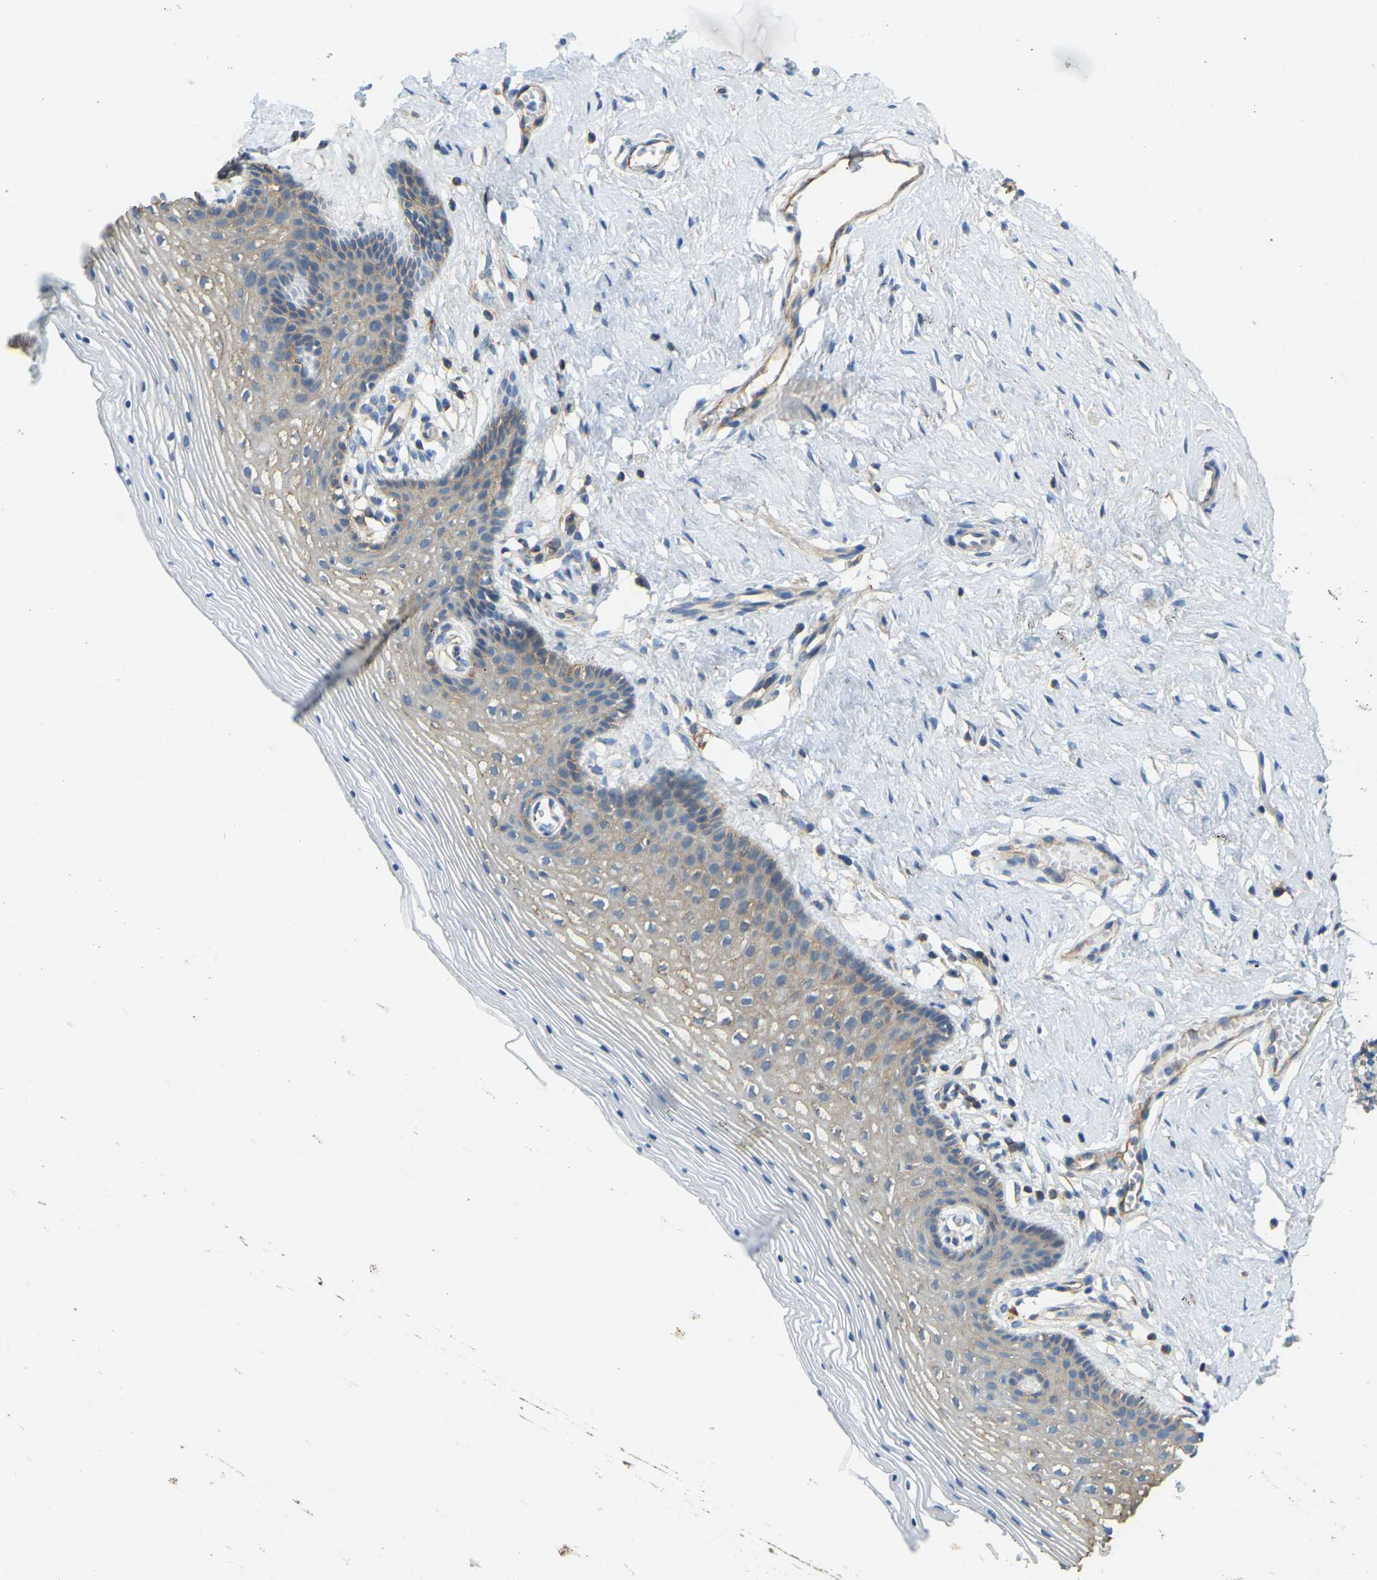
{"staining": {"intensity": "moderate", "quantity": "25%-75%", "location": "cytoplasmic/membranous"}, "tissue": "vagina", "cell_type": "Squamous epithelial cells", "image_type": "normal", "snomed": [{"axis": "morphology", "description": "Normal tissue, NOS"}, {"axis": "topography", "description": "Vagina"}], "caption": "Immunohistochemical staining of unremarkable human vagina exhibits medium levels of moderate cytoplasmic/membranous staining in about 25%-75% of squamous epithelial cells.", "gene": "AHNAK", "patient": {"sex": "female", "age": 32}}